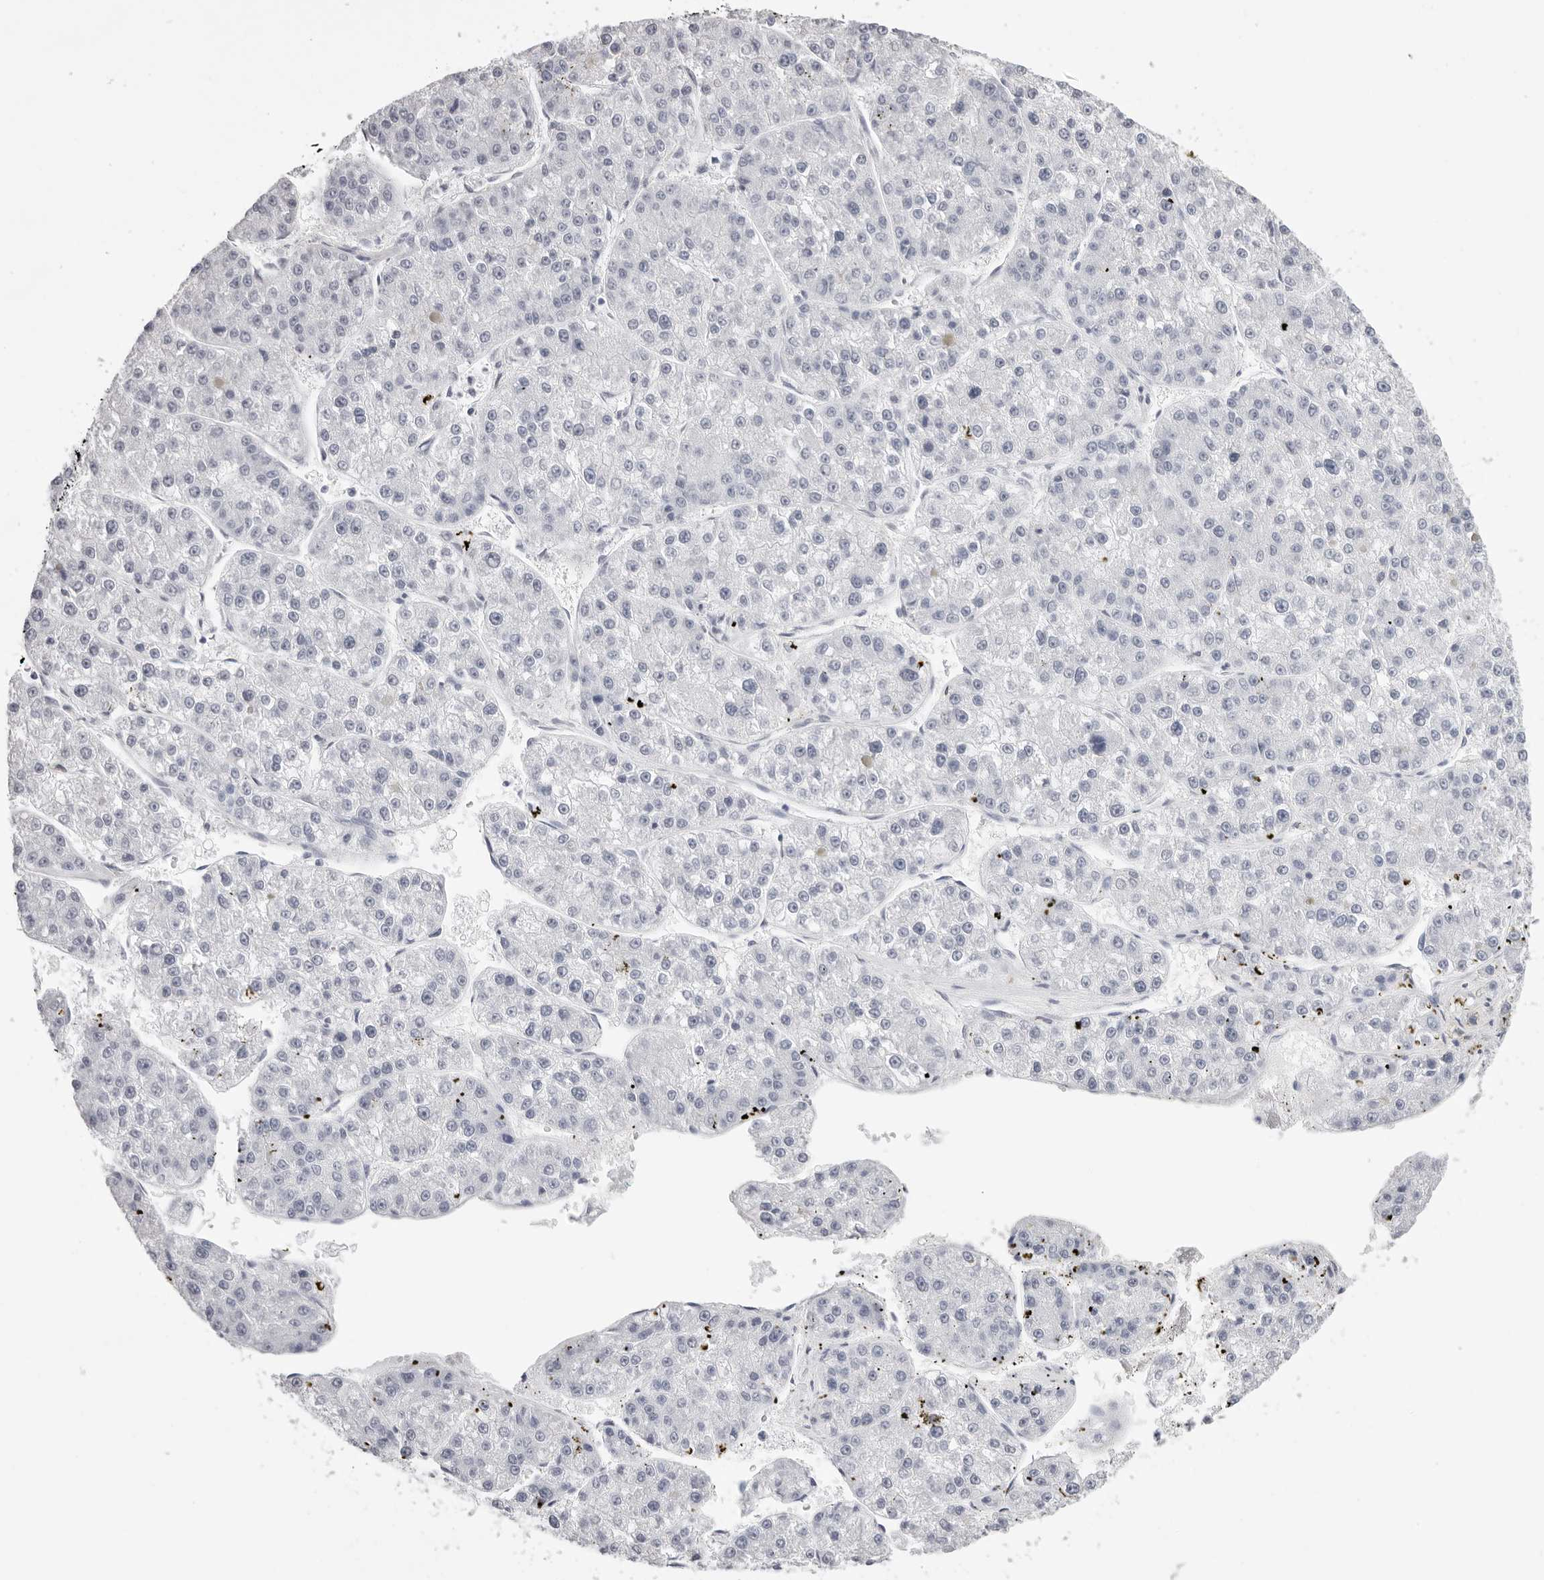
{"staining": {"intensity": "negative", "quantity": "none", "location": "none"}, "tissue": "liver cancer", "cell_type": "Tumor cells", "image_type": "cancer", "snomed": [{"axis": "morphology", "description": "Carcinoma, Hepatocellular, NOS"}, {"axis": "topography", "description": "Liver"}], "caption": "Immunohistochemistry histopathology image of liver cancer (hepatocellular carcinoma) stained for a protein (brown), which exhibits no expression in tumor cells.", "gene": "TMOD4", "patient": {"sex": "female", "age": 73}}